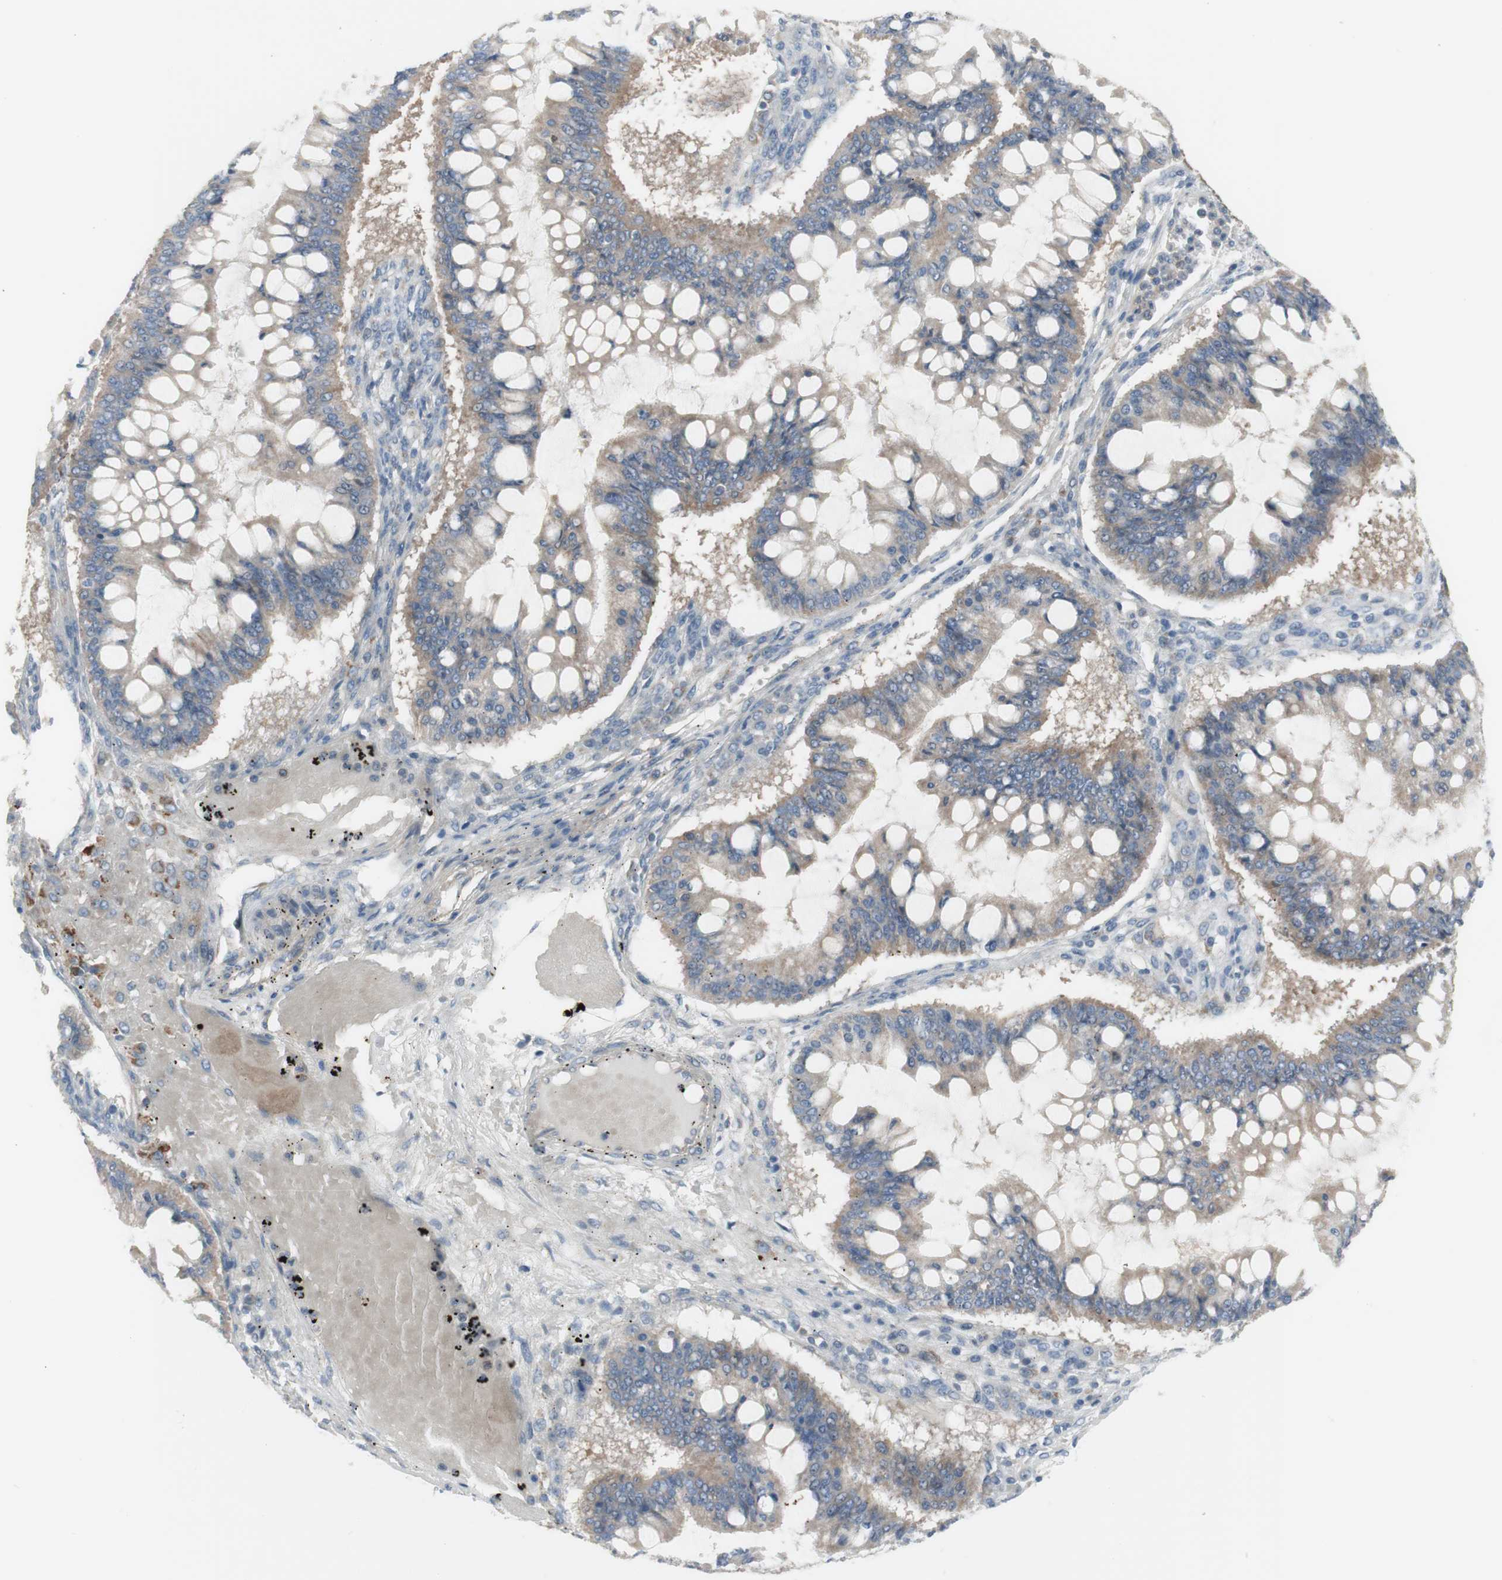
{"staining": {"intensity": "weak", "quantity": "25%-75%", "location": "cytoplasmic/membranous"}, "tissue": "ovarian cancer", "cell_type": "Tumor cells", "image_type": "cancer", "snomed": [{"axis": "morphology", "description": "Cystadenocarcinoma, mucinous, NOS"}, {"axis": "topography", "description": "Ovary"}], "caption": "DAB immunohistochemical staining of ovarian mucinous cystadenocarcinoma displays weak cytoplasmic/membranous protein expression in approximately 25%-75% of tumor cells.", "gene": "C3orf52", "patient": {"sex": "female", "age": 73}}